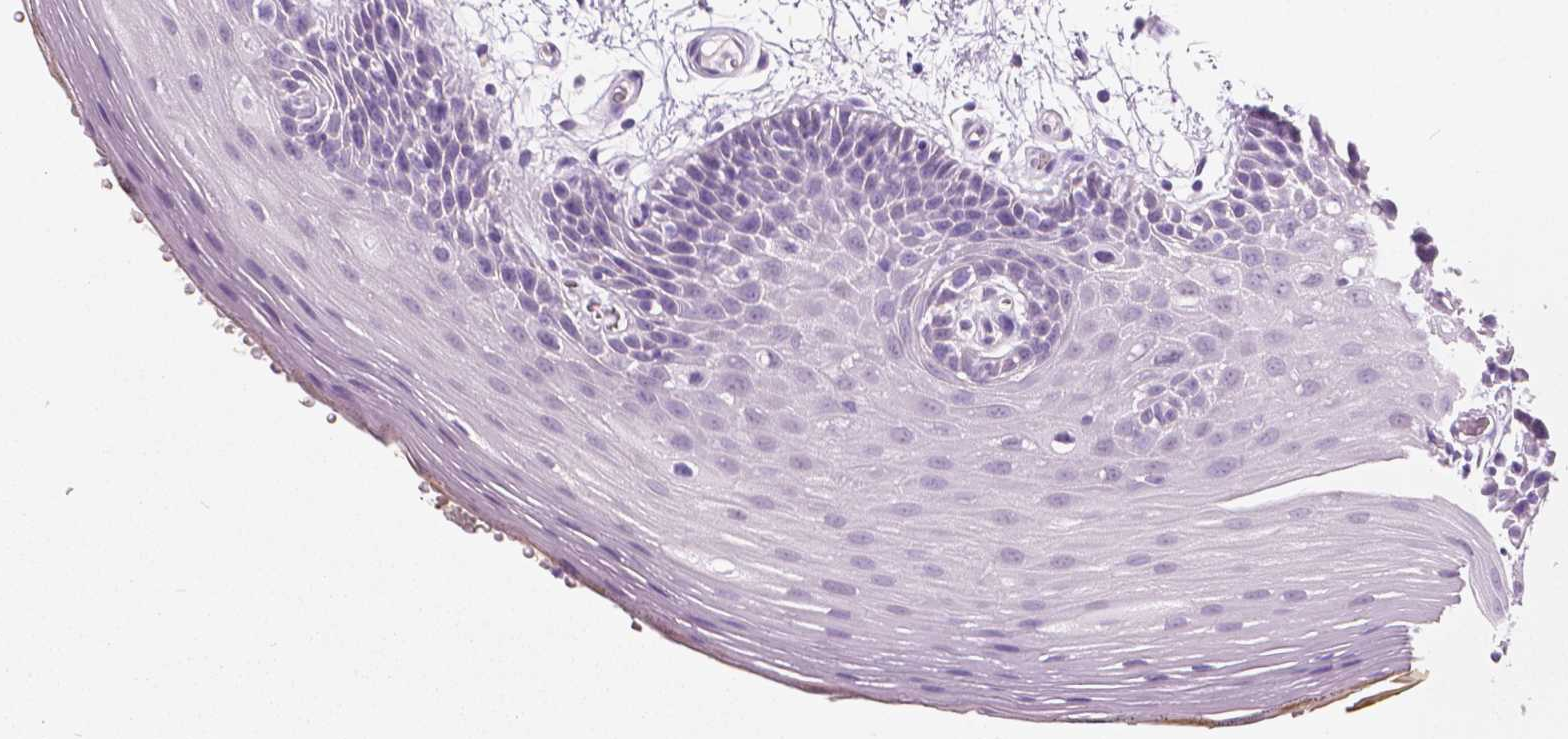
{"staining": {"intensity": "negative", "quantity": "none", "location": "none"}, "tissue": "oral mucosa", "cell_type": "Squamous epithelial cells", "image_type": "normal", "snomed": [{"axis": "morphology", "description": "Normal tissue, NOS"}, {"axis": "morphology", "description": "Squamous cell carcinoma, NOS"}, {"axis": "topography", "description": "Oral tissue"}, {"axis": "topography", "description": "Head-Neck"}], "caption": "Human oral mucosa stained for a protein using IHC displays no expression in squamous epithelial cells.", "gene": "TKFC", "patient": {"sex": "male", "age": 52}}